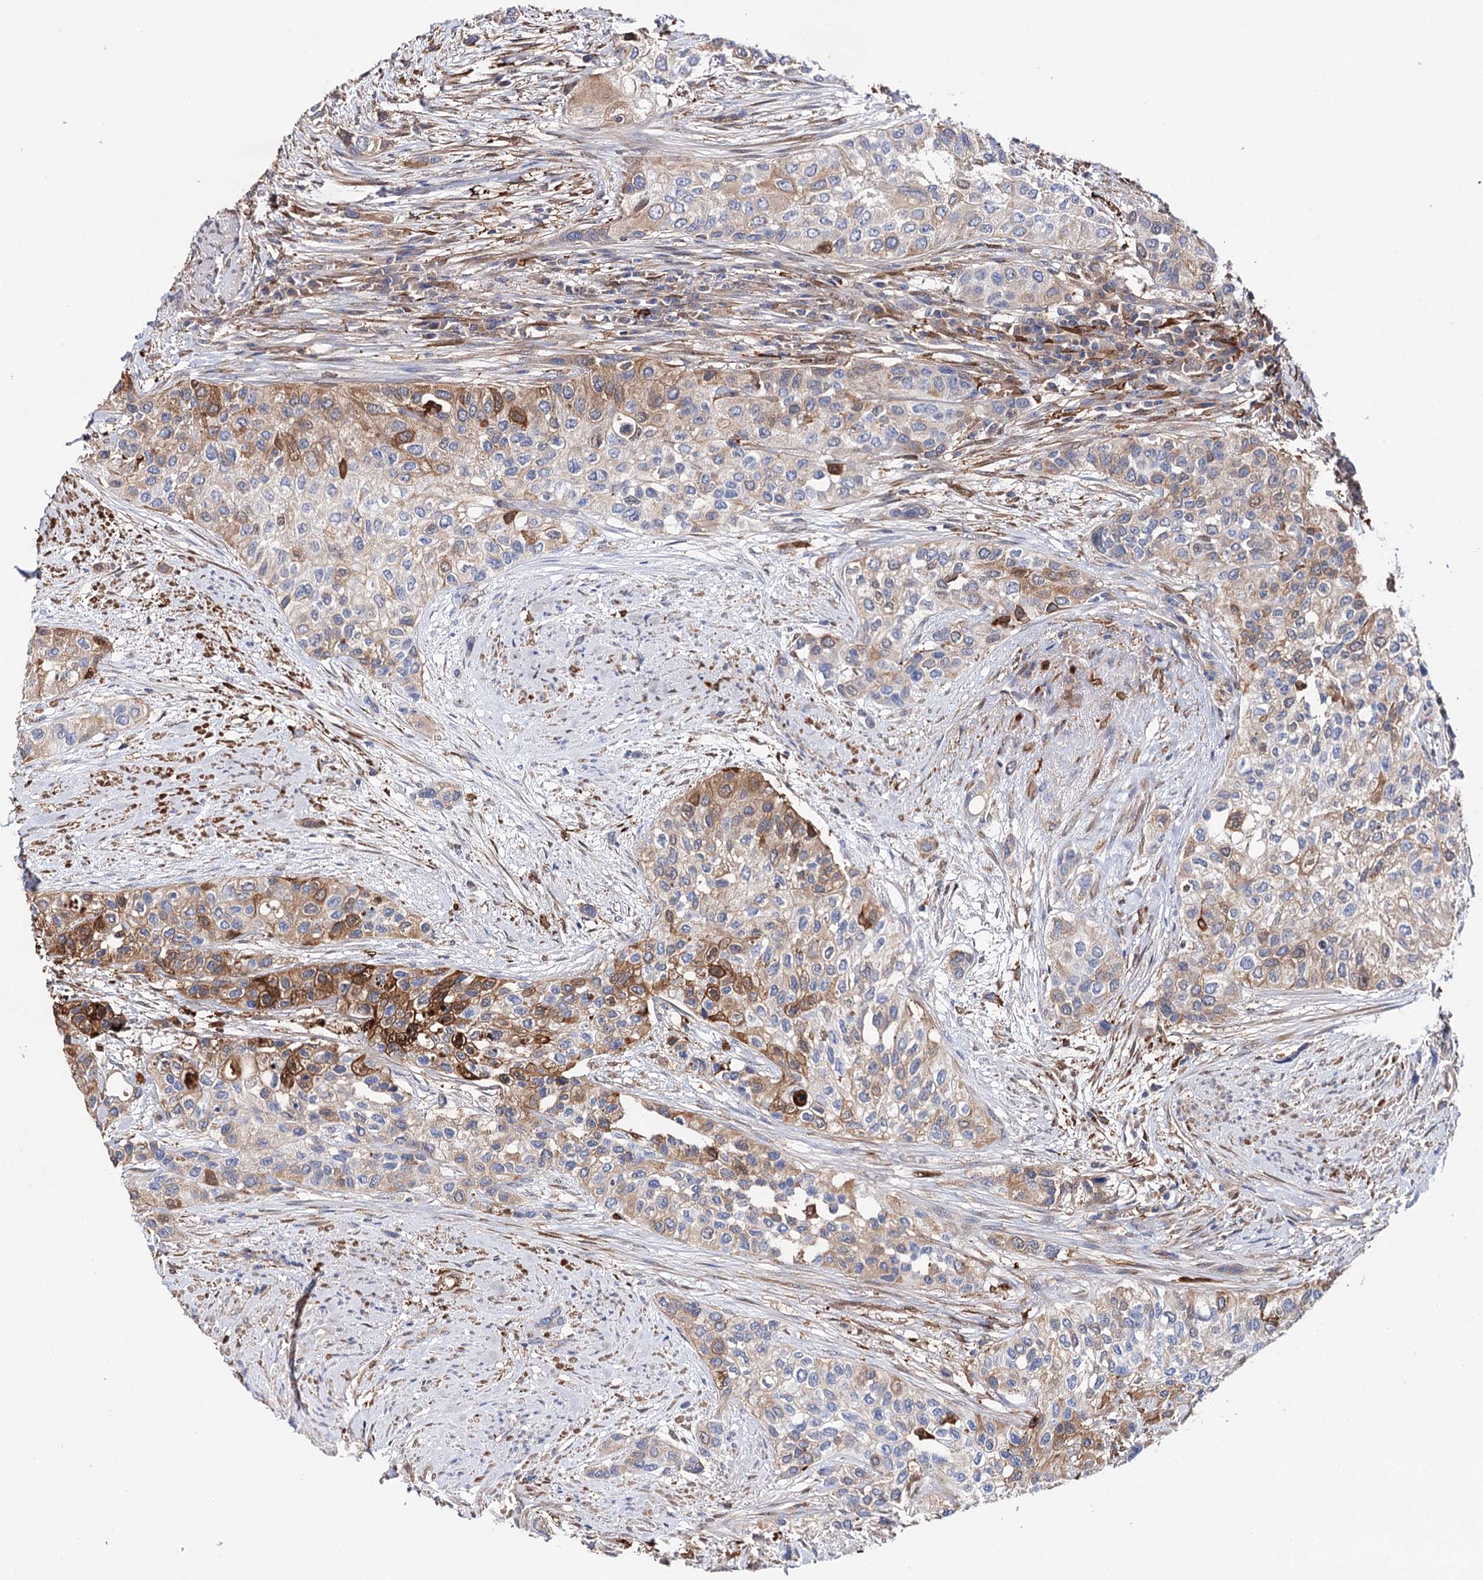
{"staining": {"intensity": "strong", "quantity": "<25%", "location": "cytoplasmic/membranous"}, "tissue": "urothelial cancer", "cell_type": "Tumor cells", "image_type": "cancer", "snomed": [{"axis": "morphology", "description": "Normal tissue, NOS"}, {"axis": "morphology", "description": "Urothelial carcinoma, High grade"}, {"axis": "topography", "description": "Vascular tissue"}, {"axis": "topography", "description": "Urinary bladder"}], "caption": "About <25% of tumor cells in human urothelial cancer display strong cytoplasmic/membranous protein positivity as visualized by brown immunohistochemical staining.", "gene": "CFAP46", "patient": {"sex": "female", "age": 56}}